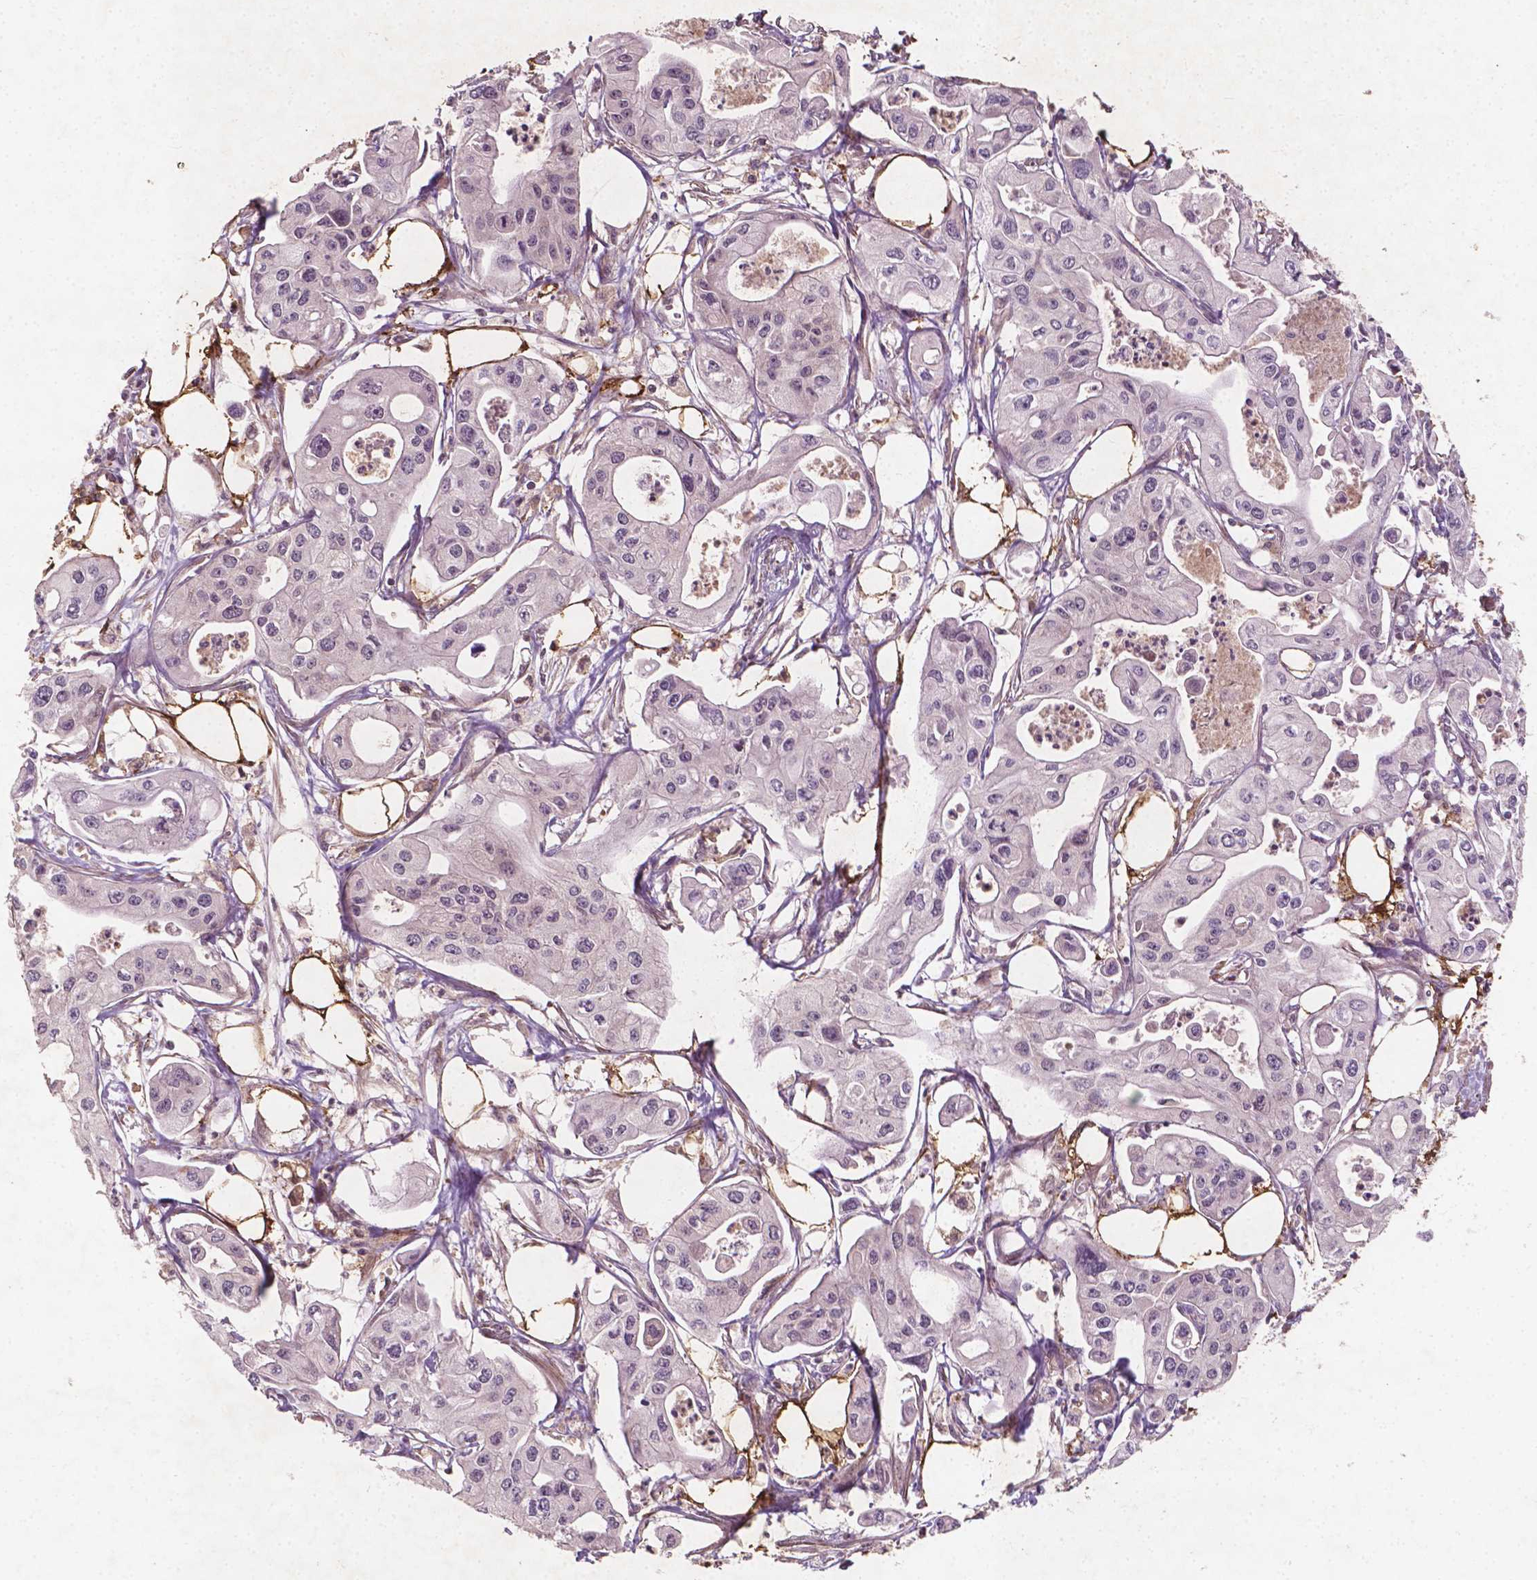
{"staining": {"intensity": "negative", "quantity": "none", "location": "none"}, "tissue": "pancreatic cancer", "cell_type": "Tumor cells", "image_type": "cancer", "snomed": [{"axis": "morphology", "description": "Adenocarcinoma, NOS"}, {"axis": "topography", "description": "Pancreas"}], "caption": "This is a photomicrograph of immunohistochemistry staining of pancreatic adenocarcinoma, which shows no expression in tumor cells.", "gene": "CYFIP2", "patient": {"sex": "male", "age": 70}}